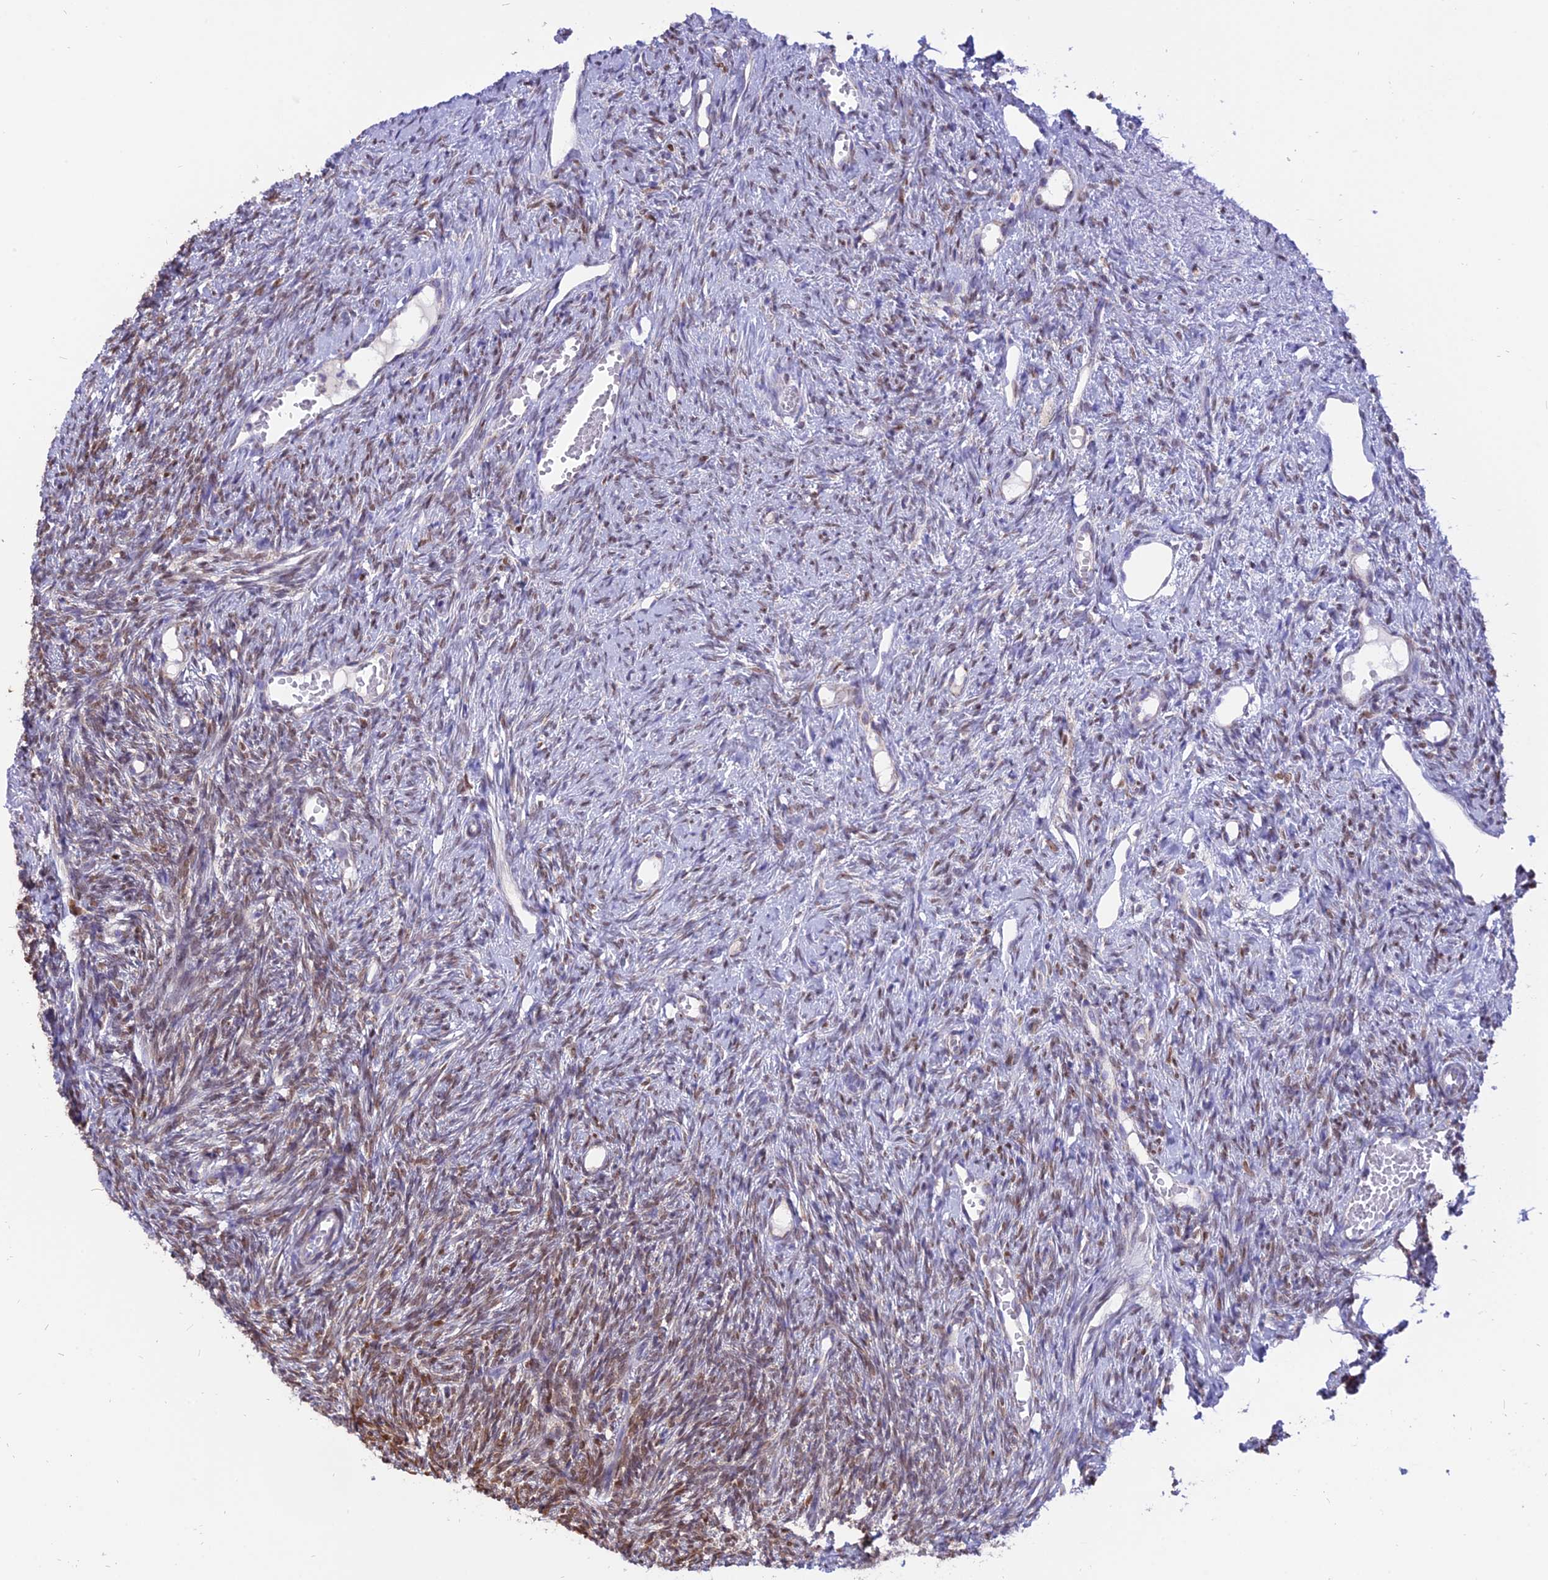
{"staining": {"intensity": "moderate", "quantity": "25%-75%", "location": "nuclear"}, "tissue": "ovary", "cell_type": "Ovarian stroma cells", "image_type": "normal", "snomed": [{"axis": "morphology", "description": "Normal tissue, NOS"}, {"axis": "topography", "description": "Ovary"}], "caption": "A photomicrograph showing moderate nuclear expression in about 25%-75% of ovarian stroma cells in normal ovary, as visualized by brown immunohistochemical staining.", "gene": "CENPV", "patient": {"sex": "female", "age": 51}}